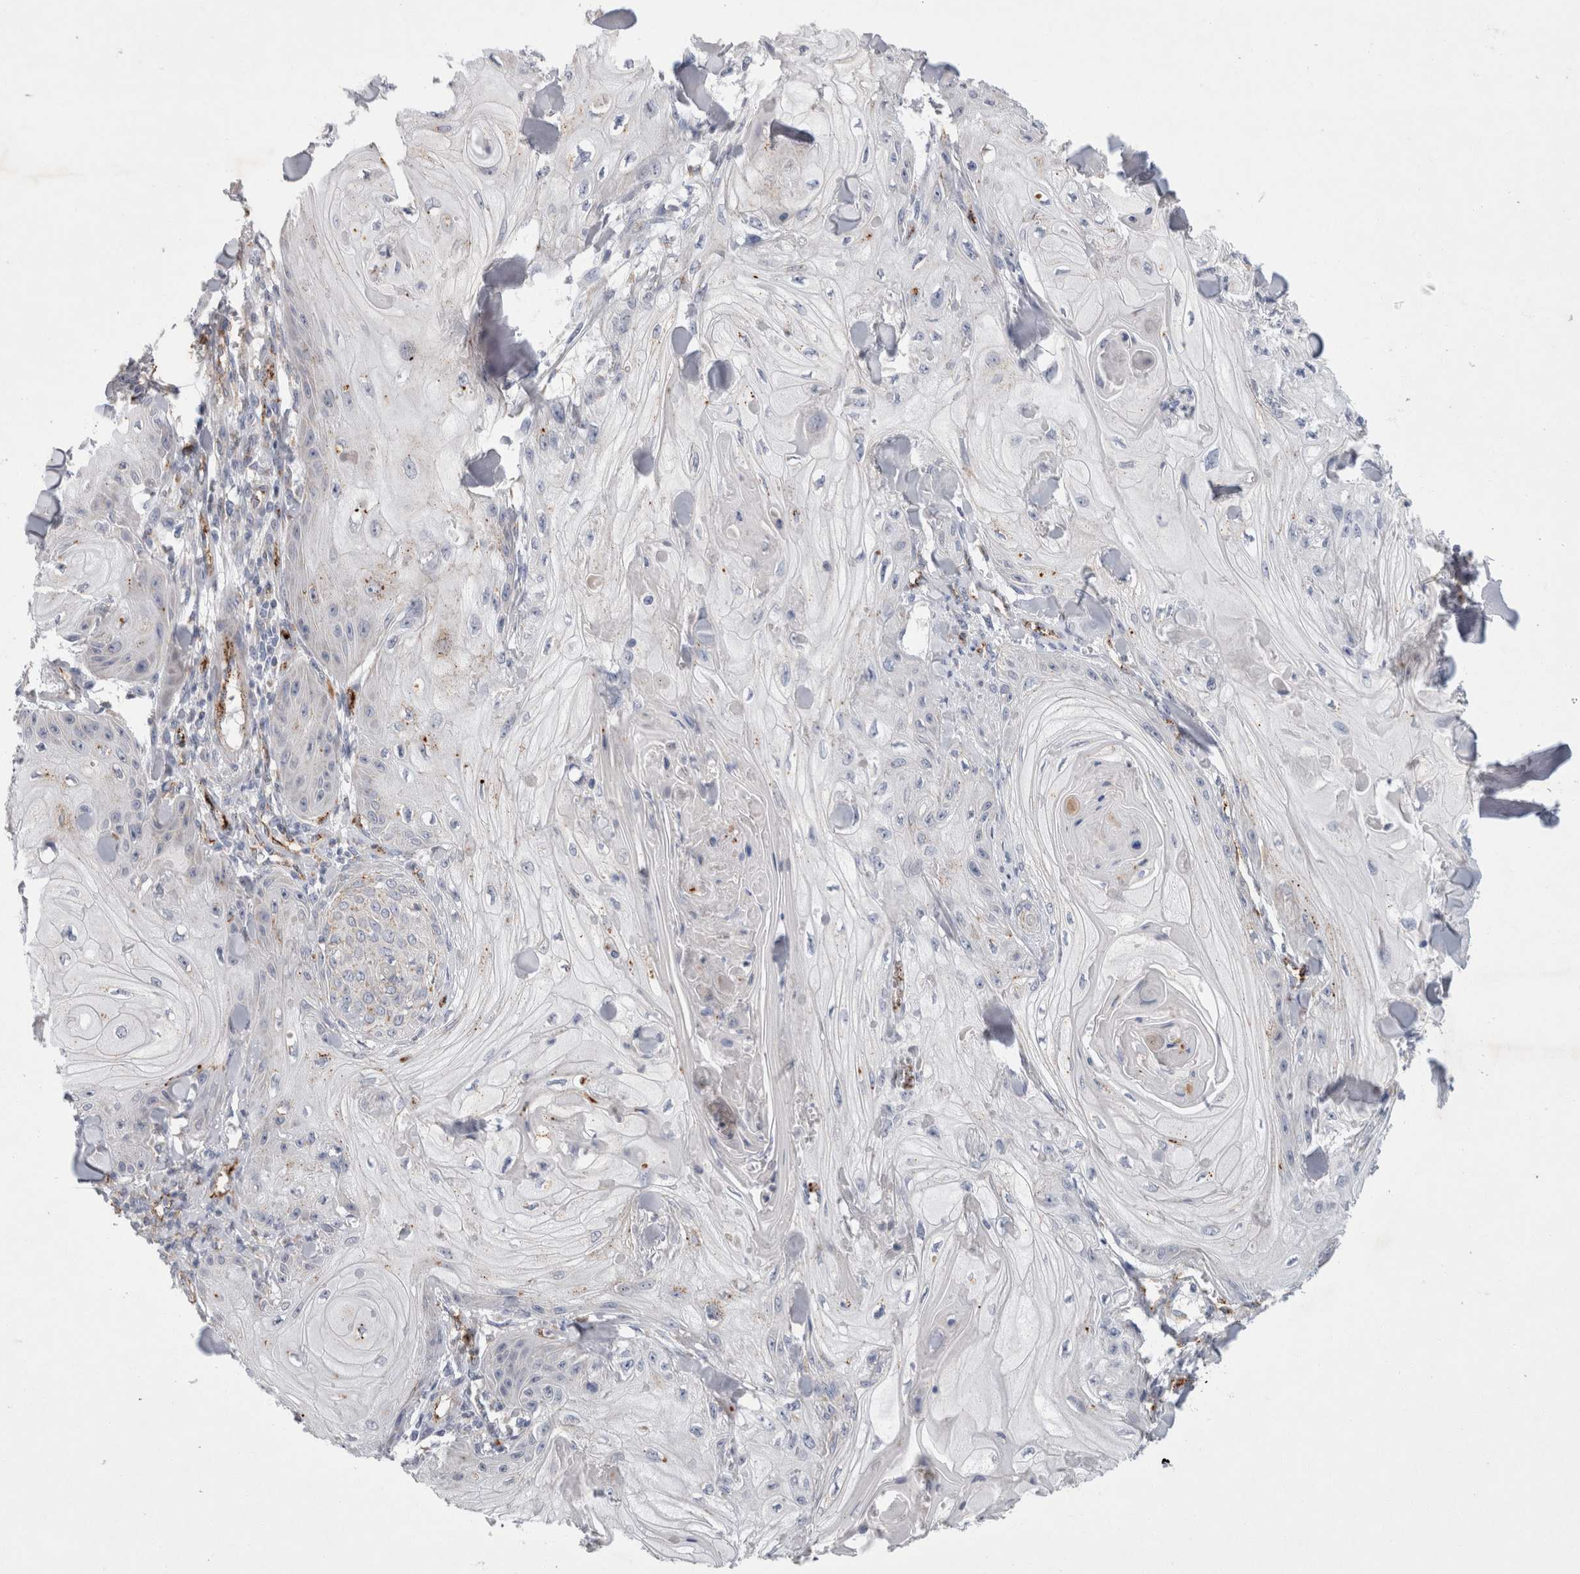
{"staining": {"intensity": "weak", "quantity": "<25%", "location": "cytoplasmic/membranous"}, "tissue": "skin cancer", "cell_type": "Tumor cells", "image_type": "cancer", "snomed": [{"axis": "morphology", "description": "Squamous cell carcinoma, NOS"}, {"axis": "topography", "description": "Skin"}], "caption": "This is a micrograph of immunohistochemistry (IHC) staining of skin squamous cell carcinoma, which shows no positivity in tumor cells. (DAB (3,3'-diaminobenzidine) immunohistochemistry (IHC) with hematoxylin counter stain).", "gene": "IARS2", "patient": {"sex": "male", "age": 74}}